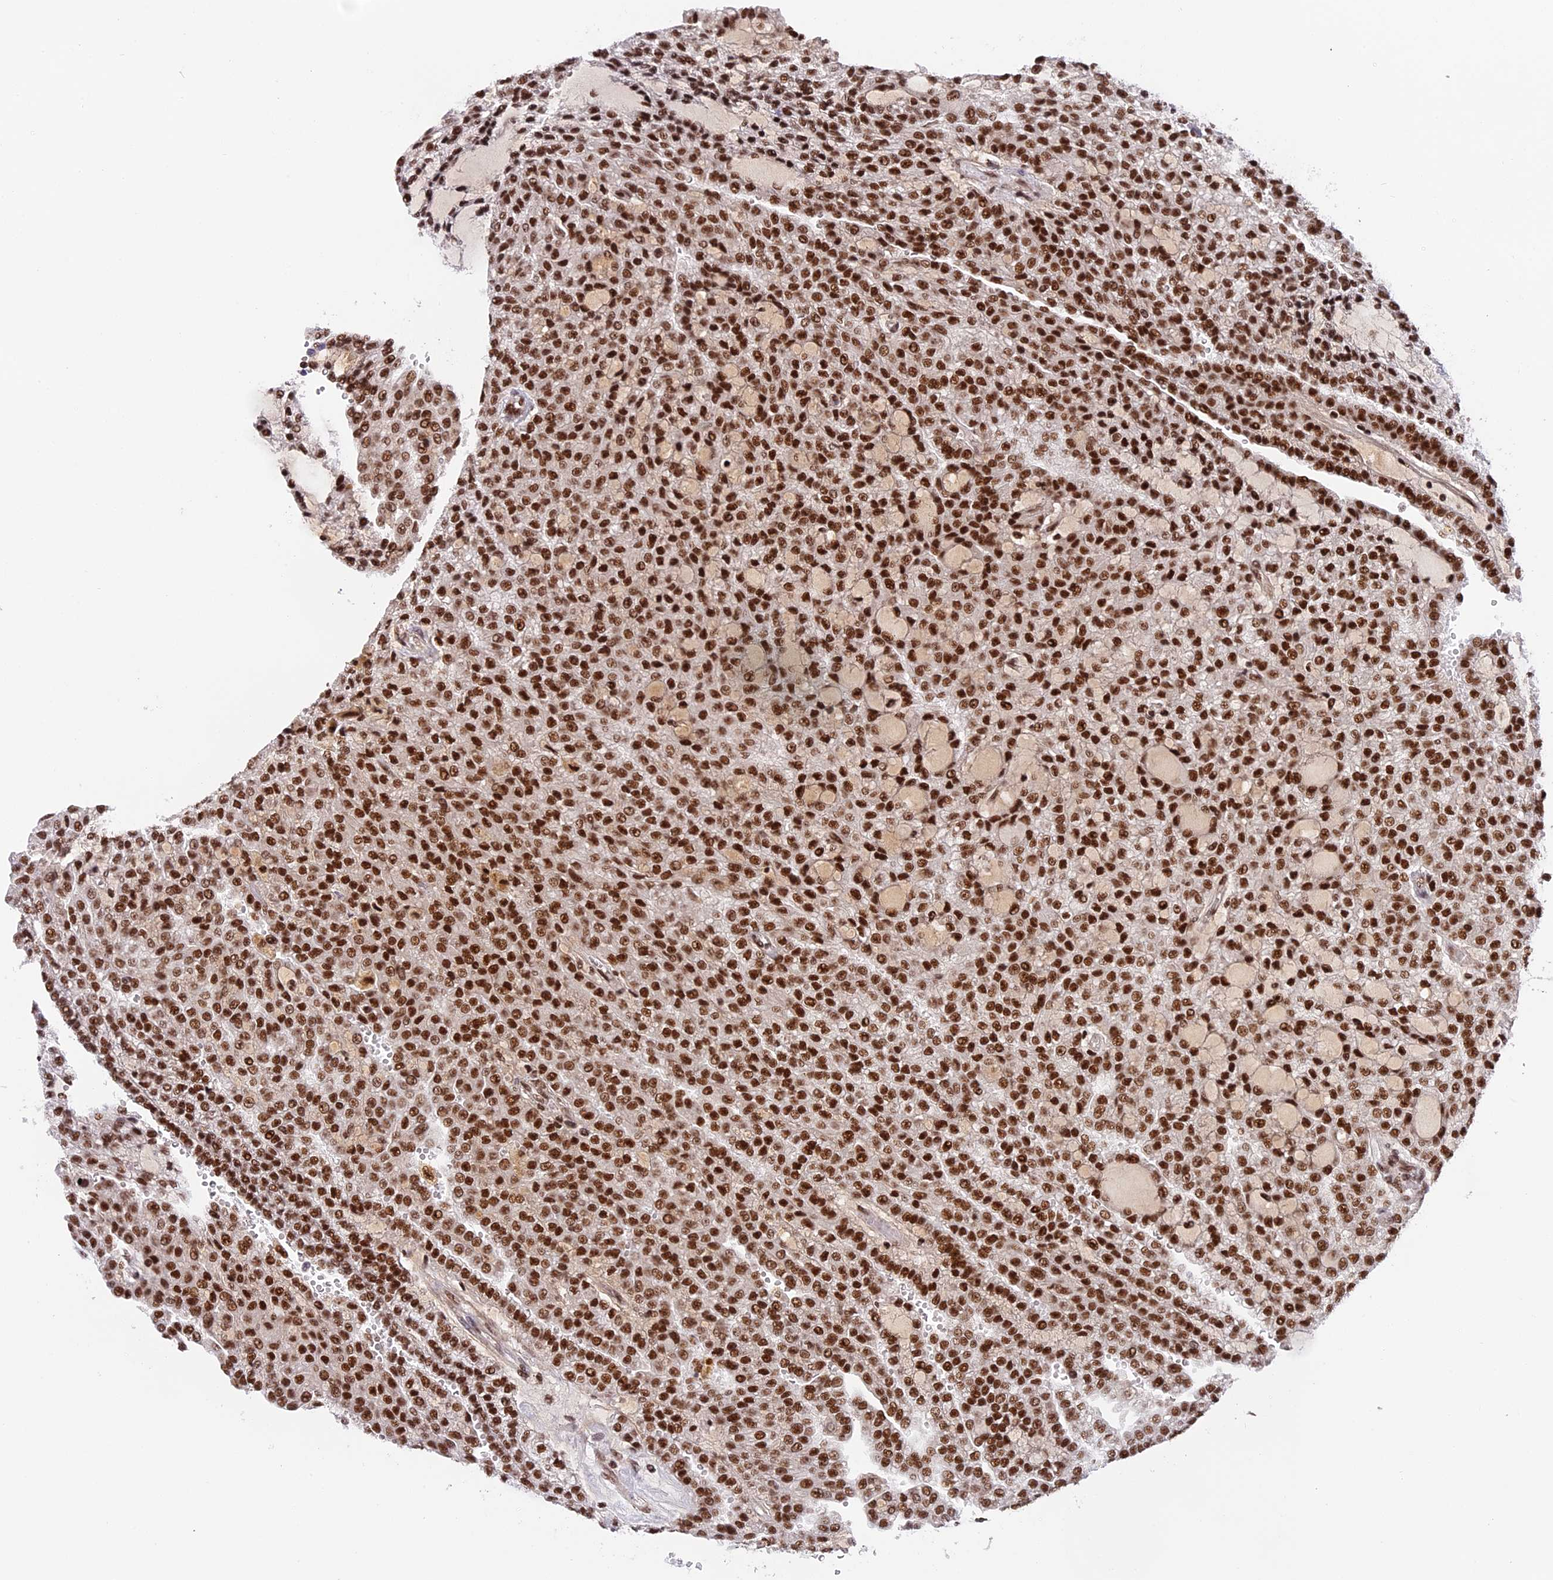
{"staining": {"intensity": "strong", "quantity": ">75%", "location": "nuclear"}, "tissue": "renal cancer", "cell_type": "Tumor cells", "image_type": "cancer", "snomed": [{"axis": "morphology", "description": "Adenocarcinoma, NOS"}, {"axis": "topography", "description": "Kidney"}], "caption": "DAB immunohistochemical staining of renal adenocarcinoma reveals strong nuclear protein positivity in approximately >75% of tumor cells.", "gene": "RAMAC", "patient": {"sex": "male", "age": 63}}